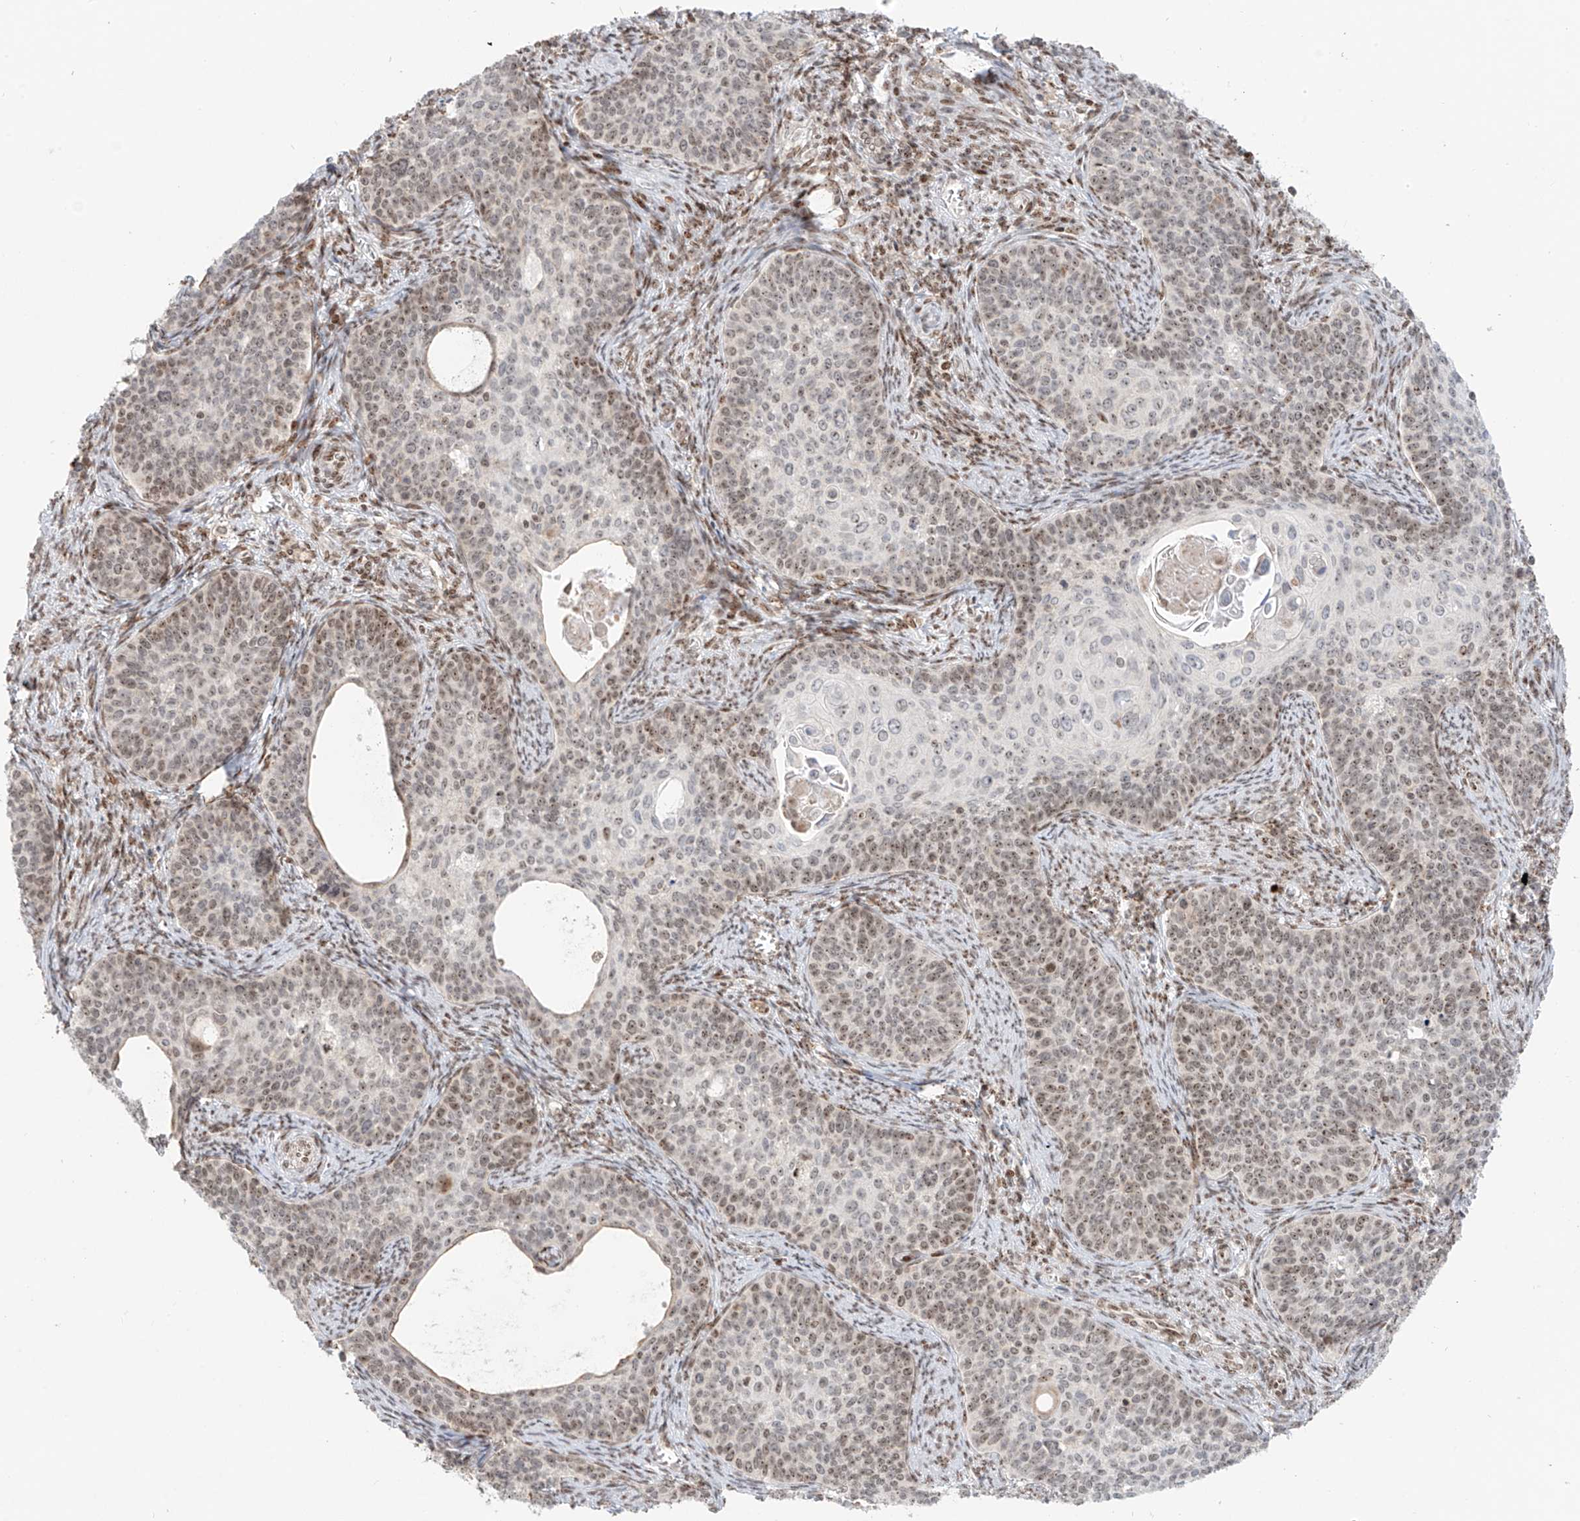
{"staining": {"intensity": "moderate", "quantity": "25%-75%", "location": "nuclear"}, "tissue": "cervical cancer", "cell_type": "Tumor cells", "image_type": "cancer", "snomed": [{"axis": "morphology", "description": "Squamous cell carcinoma, NOS"}, {"axis": "topography", "description": "Cervix"}], "caption": "A photomicrograph of human cervical squamous cell carcinoma stained for a protein displays moderate nuclear brown staining in tumor cells. Ihc stains the protein of interest in brown and the nuclei are stained blue.", "gene": "ZNF512", "patient": {"sex": "female", "age": 33}}